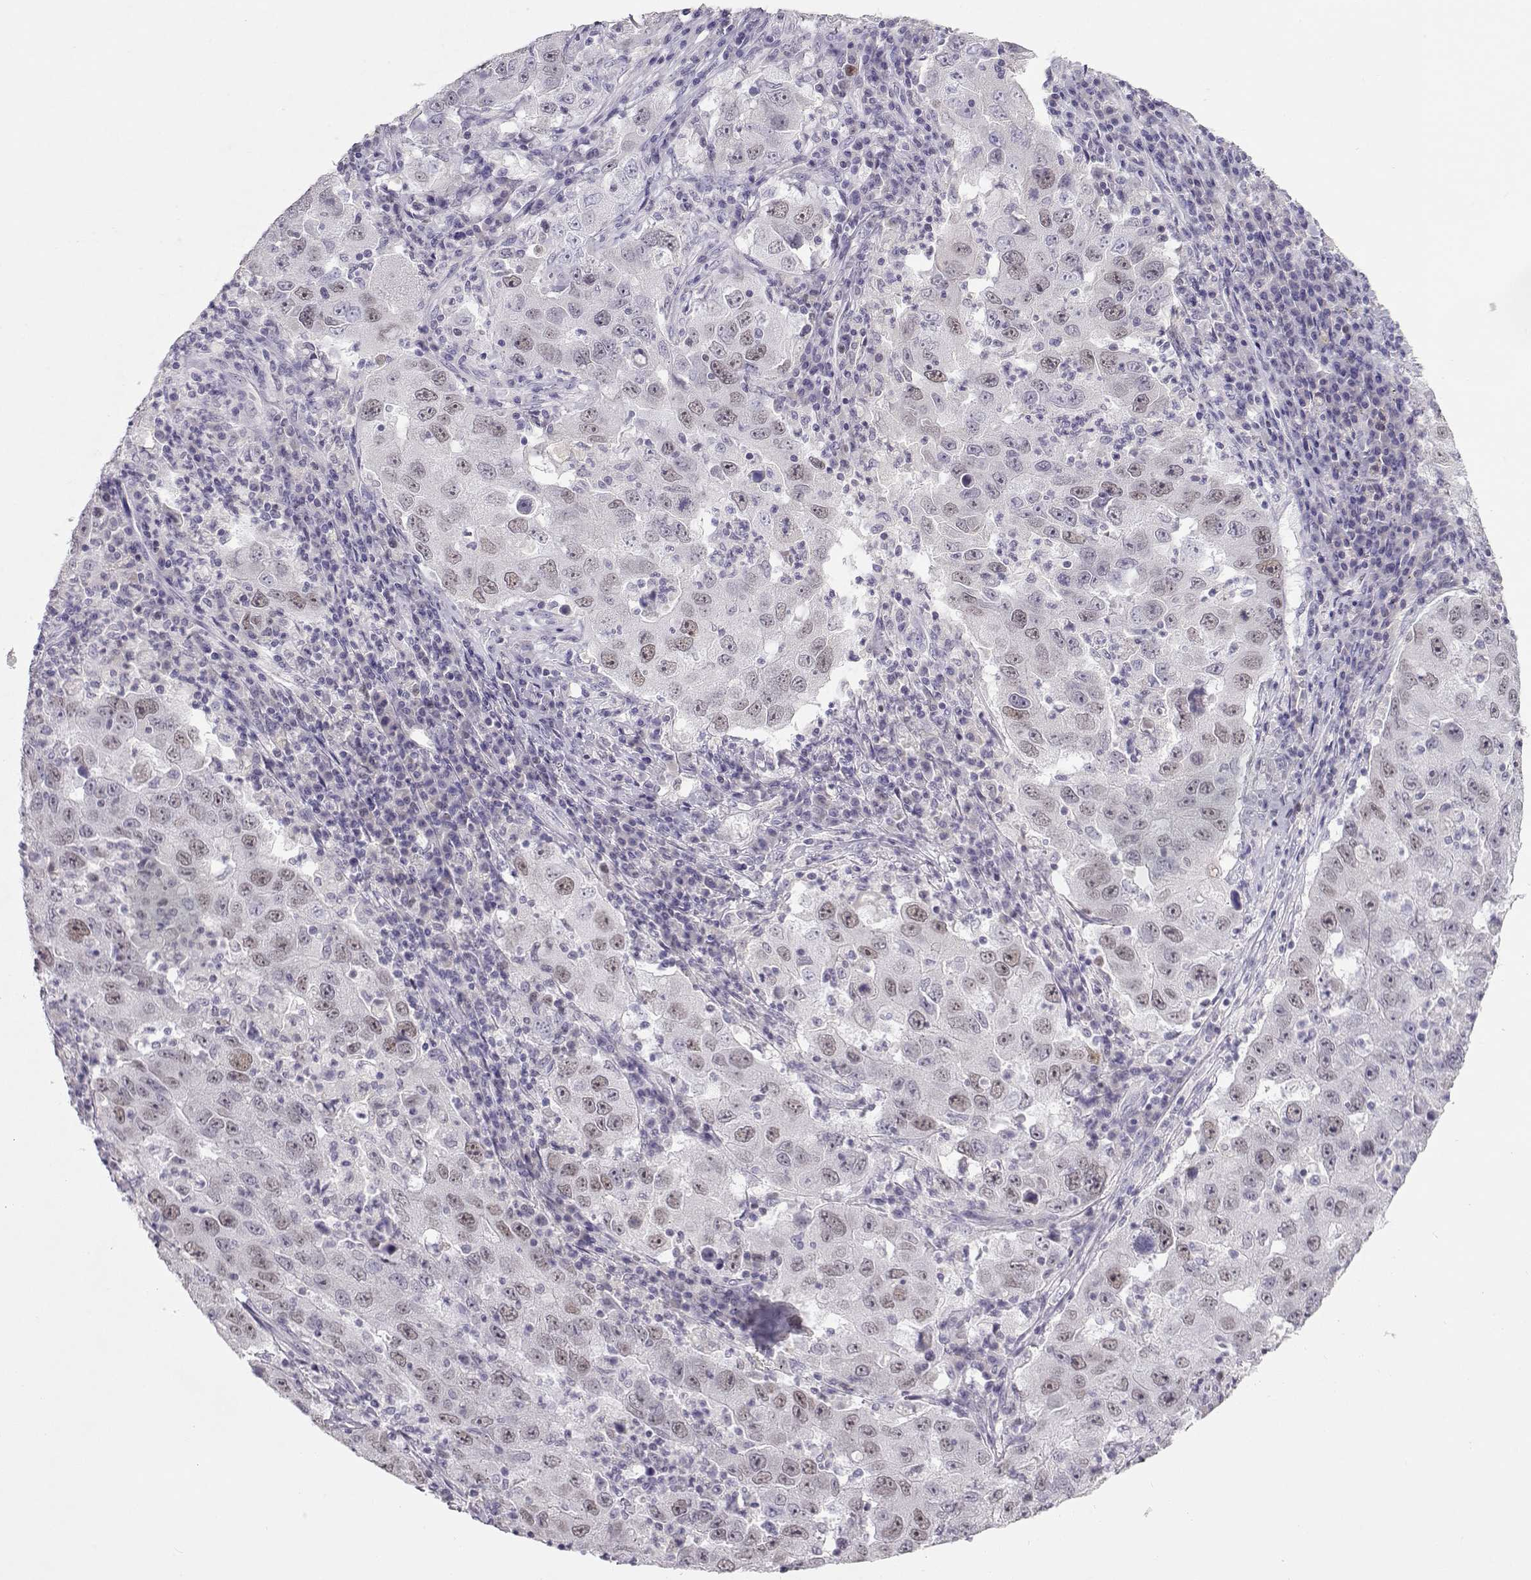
{"staining": {"intensity": "weak", "quantity": "<25%", "location": "nuclear"}, "tissue": "lung cancer", "cell_type": "Tumor cells", "image_type": "cancer", "snomed": [{"axis": "morphology", "description": "Adenocarcinoma, NOS"}, {"axis": "topography", "description": "Lung"}], "caption": "Human lung cancer (adenocarcinoma) stained for a protein using IHC shows no expression in tumor cells.", "gene": "OPN5", "patient": {"sex": "male", "age": 73}}